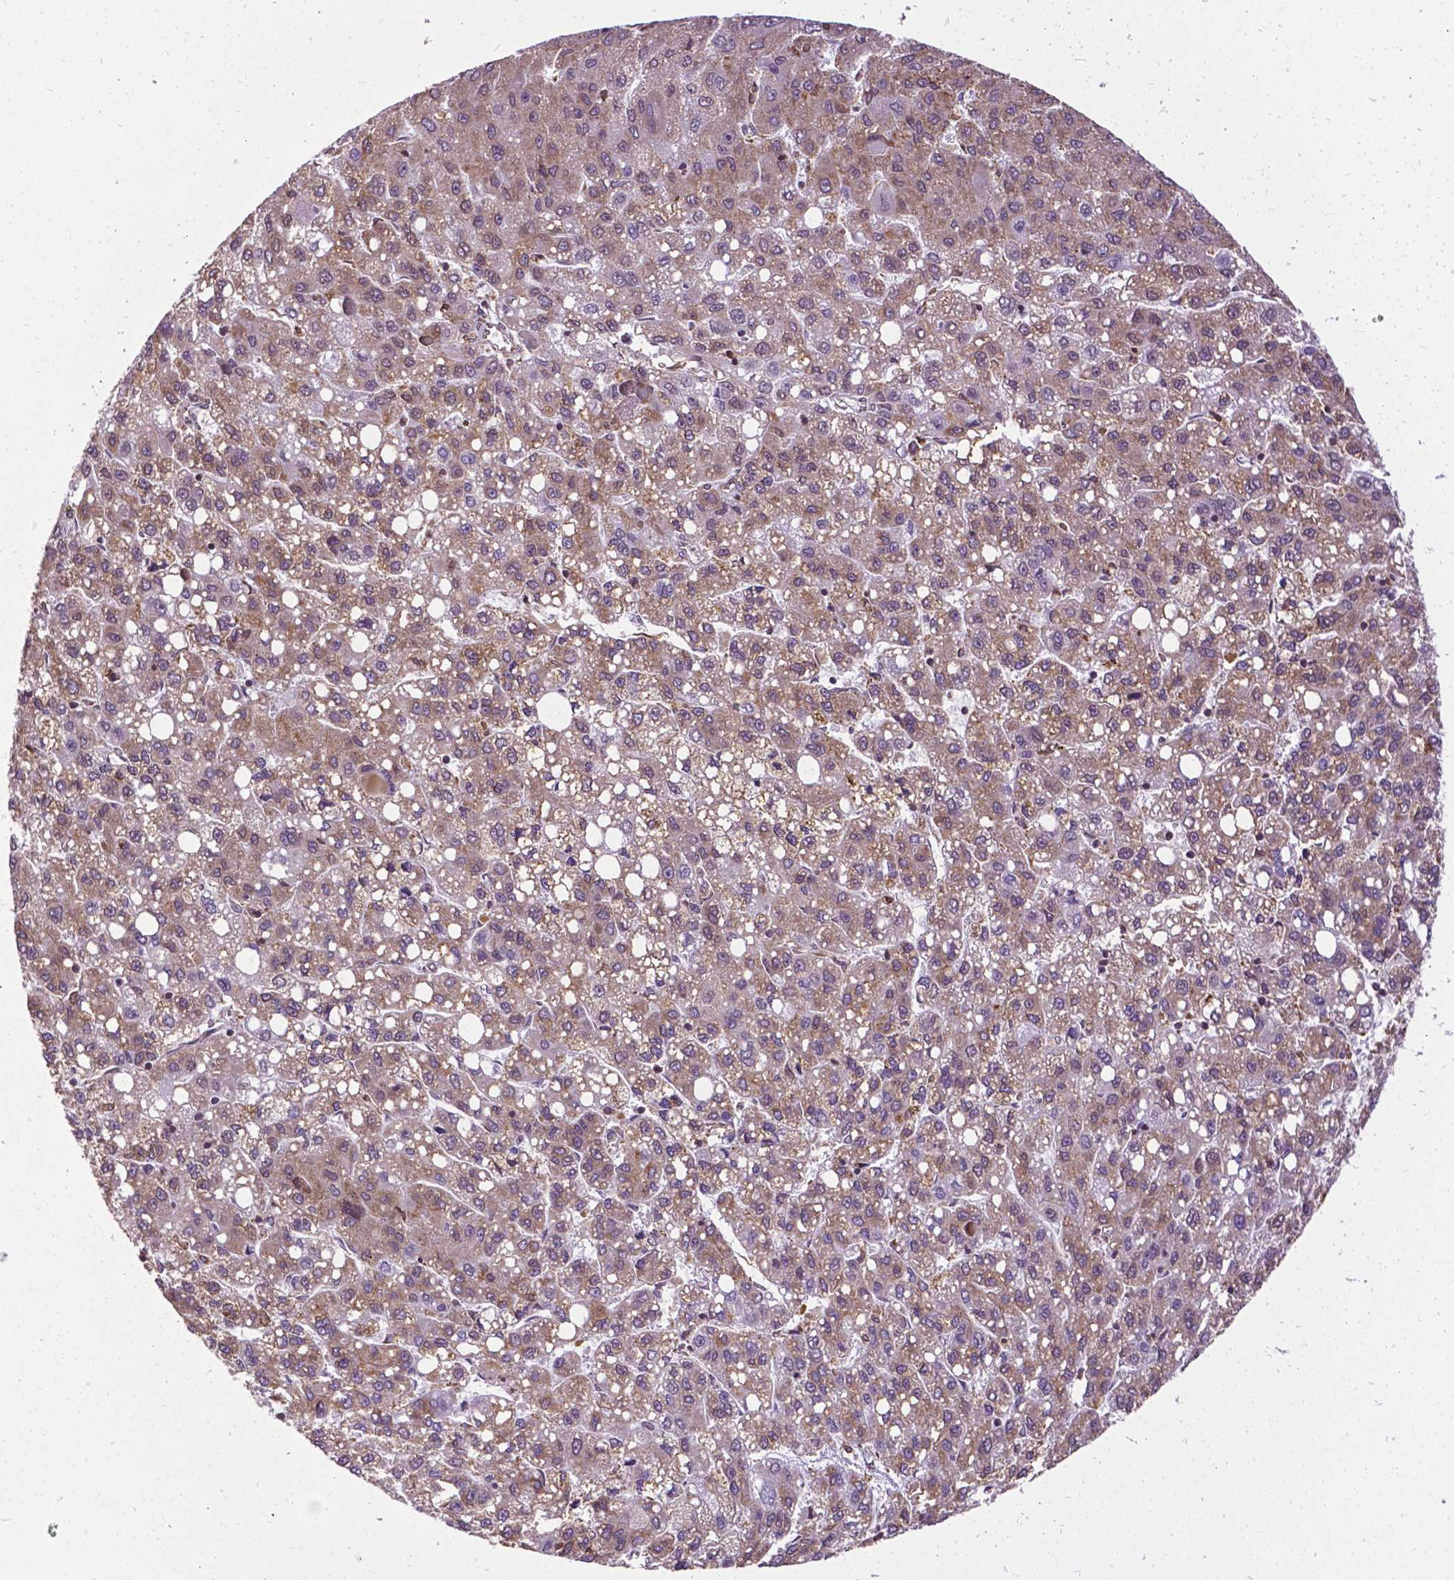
{"staining": {"intensity": "negative", "quantity": "none", "location": "none"}, "tissue": "liver cancer", "cell_type": "Tumor cells", "image_type": "cancer", "snomed": [{"axis": "morphology", "description": "Carcinoma, Hepatocellular, NOS"}, {"axis": "topography", "description": "Liver"}], "caption": "High power microscopy image of an immunohistochemistry (IHC) image of liver cancer, revealing no significant staining in tumor cells.", "gene": "GANAB", "patient": {"sex": "female", "age": 82}}